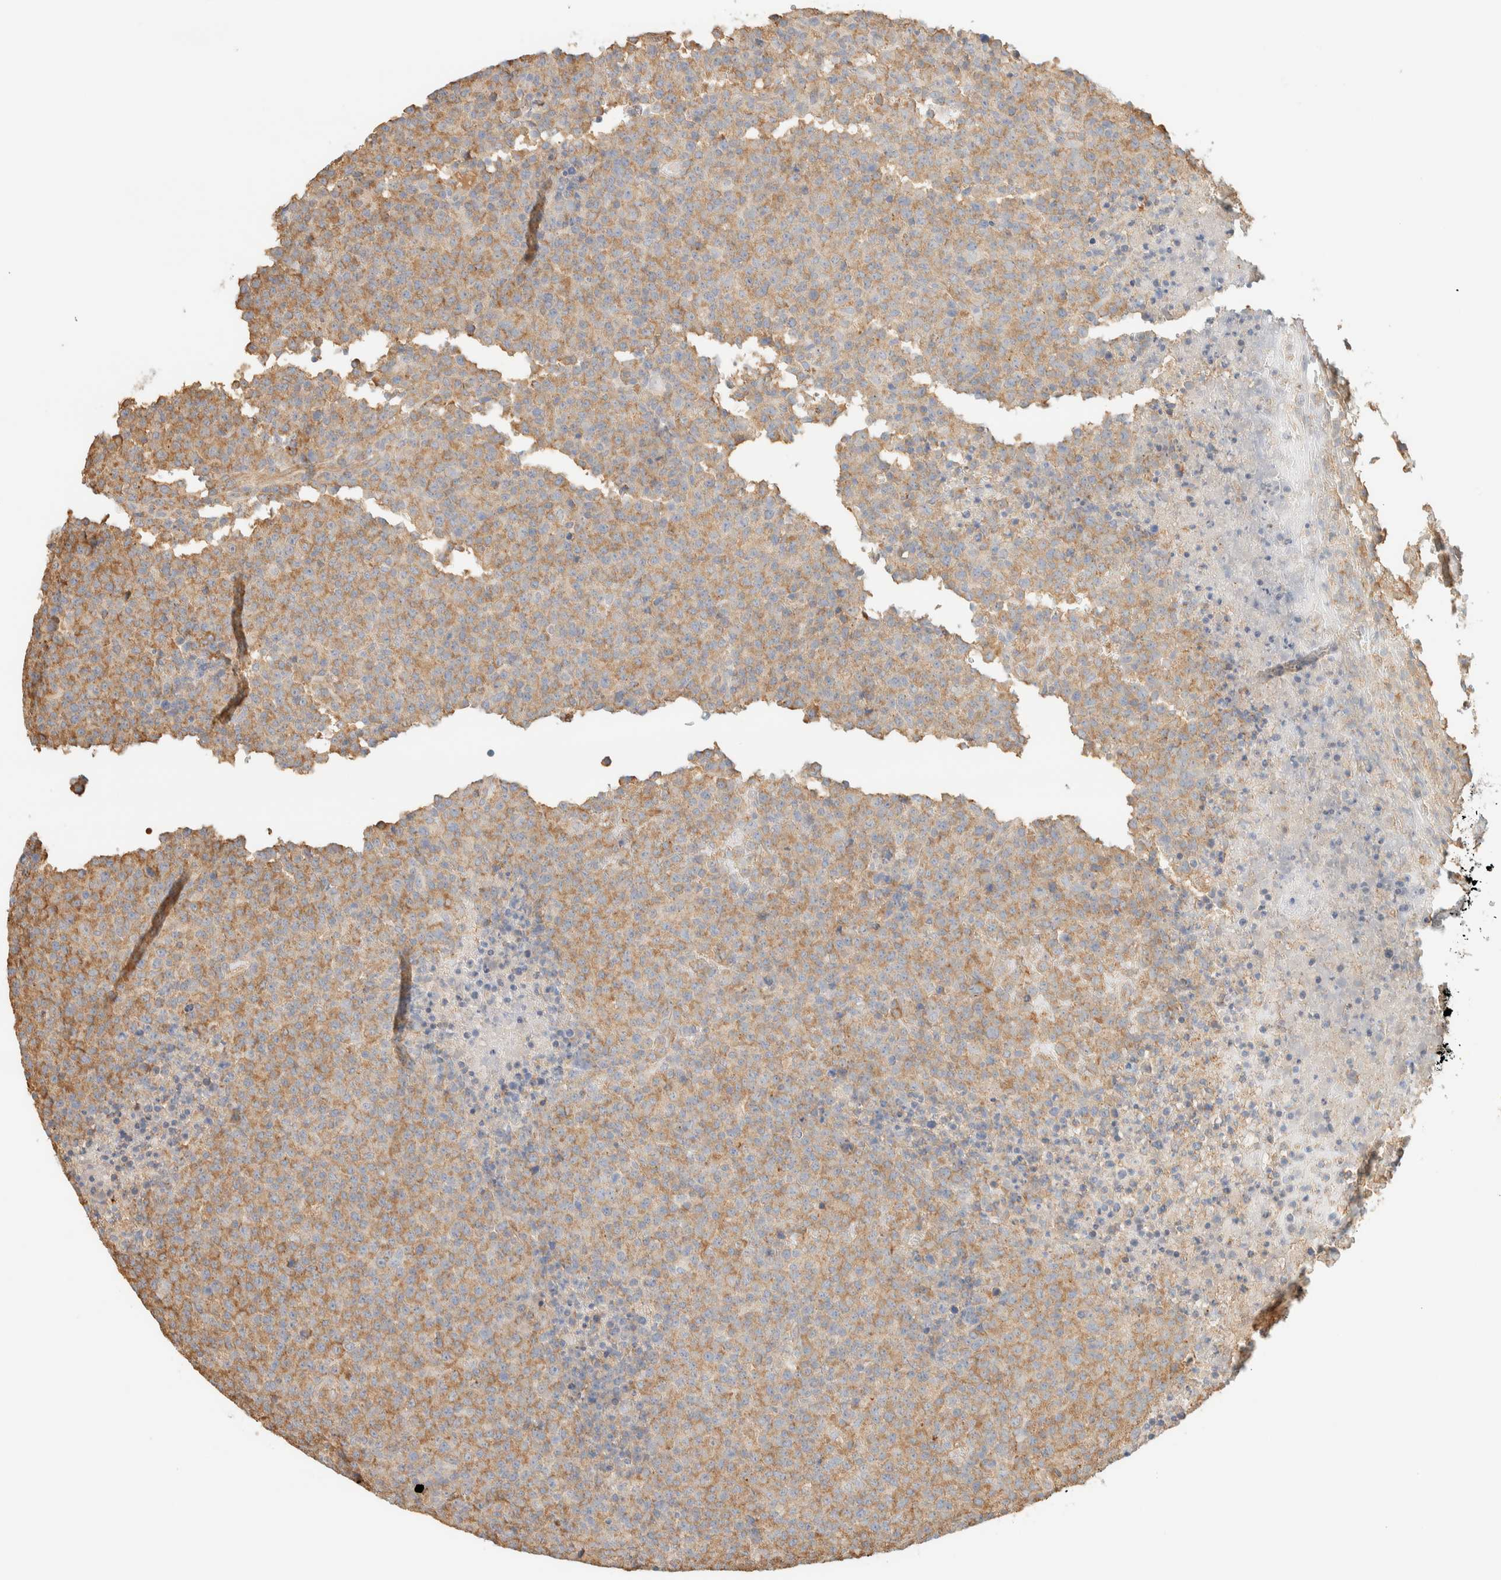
{"staining": {"intensity": "moderate", "quantity": ">75%", "location": "cytoplasmic/membranous"}, "tissue": "lymphoma", "cell_type": "Tumor cells", "image_type": "cancer", "snomed": [{"axis": "morphology", "description": "Malignant lymphoma, non-Hodgkin's type, High grade"}, {"axis": "topography", "description": "Lymph node"}], "caption": "Protein staining shows moderate cytoplasmic/membranous expression in about >75% of tumor cells in lymphoma. (Brightfield microscopy of DAB IHC at high magnification).", "gene": "TBC1D8B", "patient": {"sex": "male", "age": 13}}